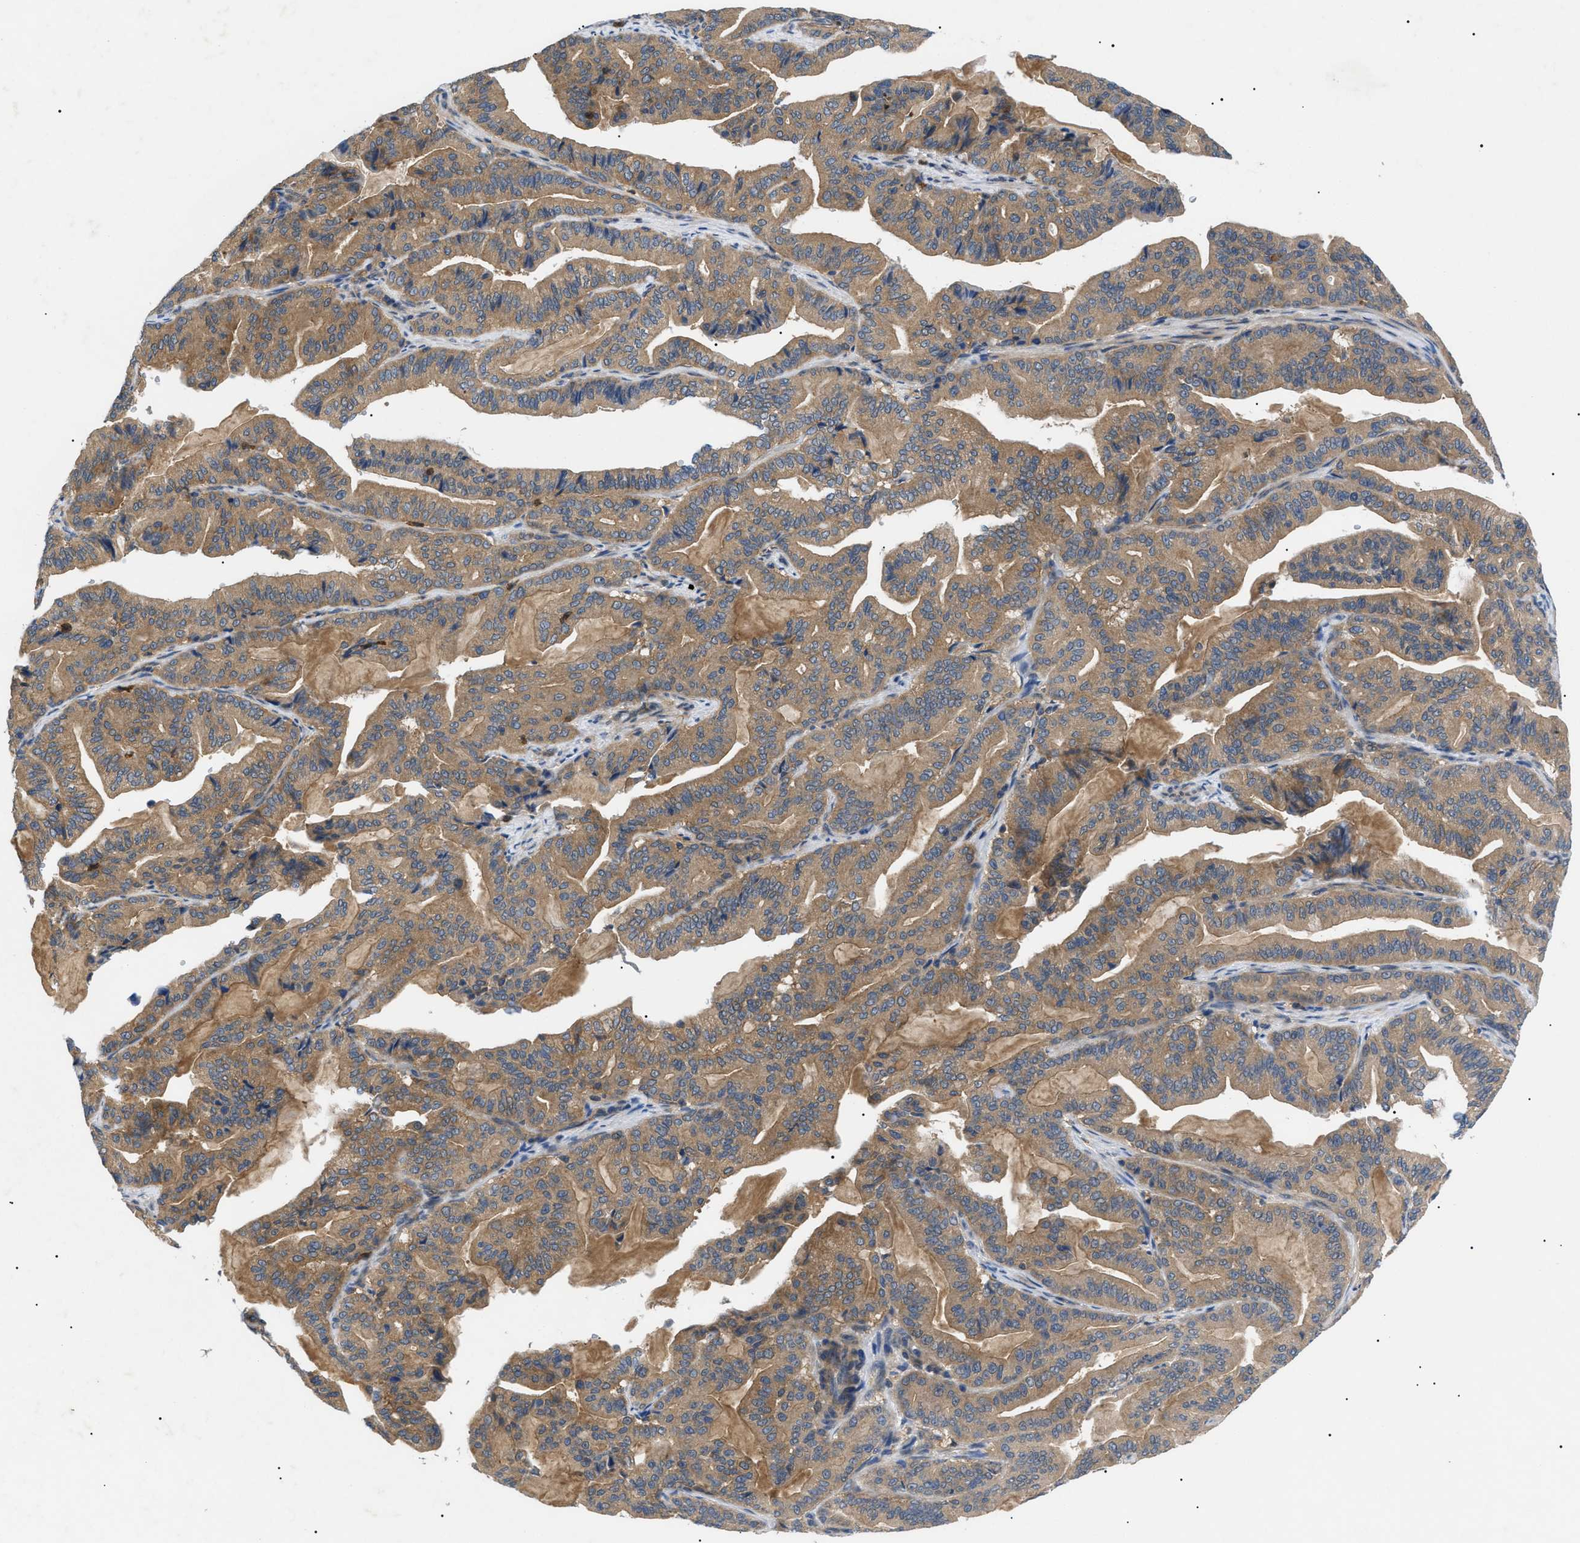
{"staining": {"intensity": "moderate", "quantity": ">75%", "location": "cytoplasmic/membranous"}, "tissue": "pancreatic cancer", "cell_type": "Tumor cells", "image_type": "cancer", "snomed": [{"axis": "morphology", "description": "Adenocarcinoma, NOS"}, {"axis": "topography", "description": "Pancreas"}], "caption": "This is a photomicrograph of immunohistochemistry staining of pancreatic cancer (adenocarcinoma), which shows moderate staining in the cytoplasmic/membranous of tumor cells.", "gene": "RIPK1", "patient": {"sex": "male", "age": 63}}